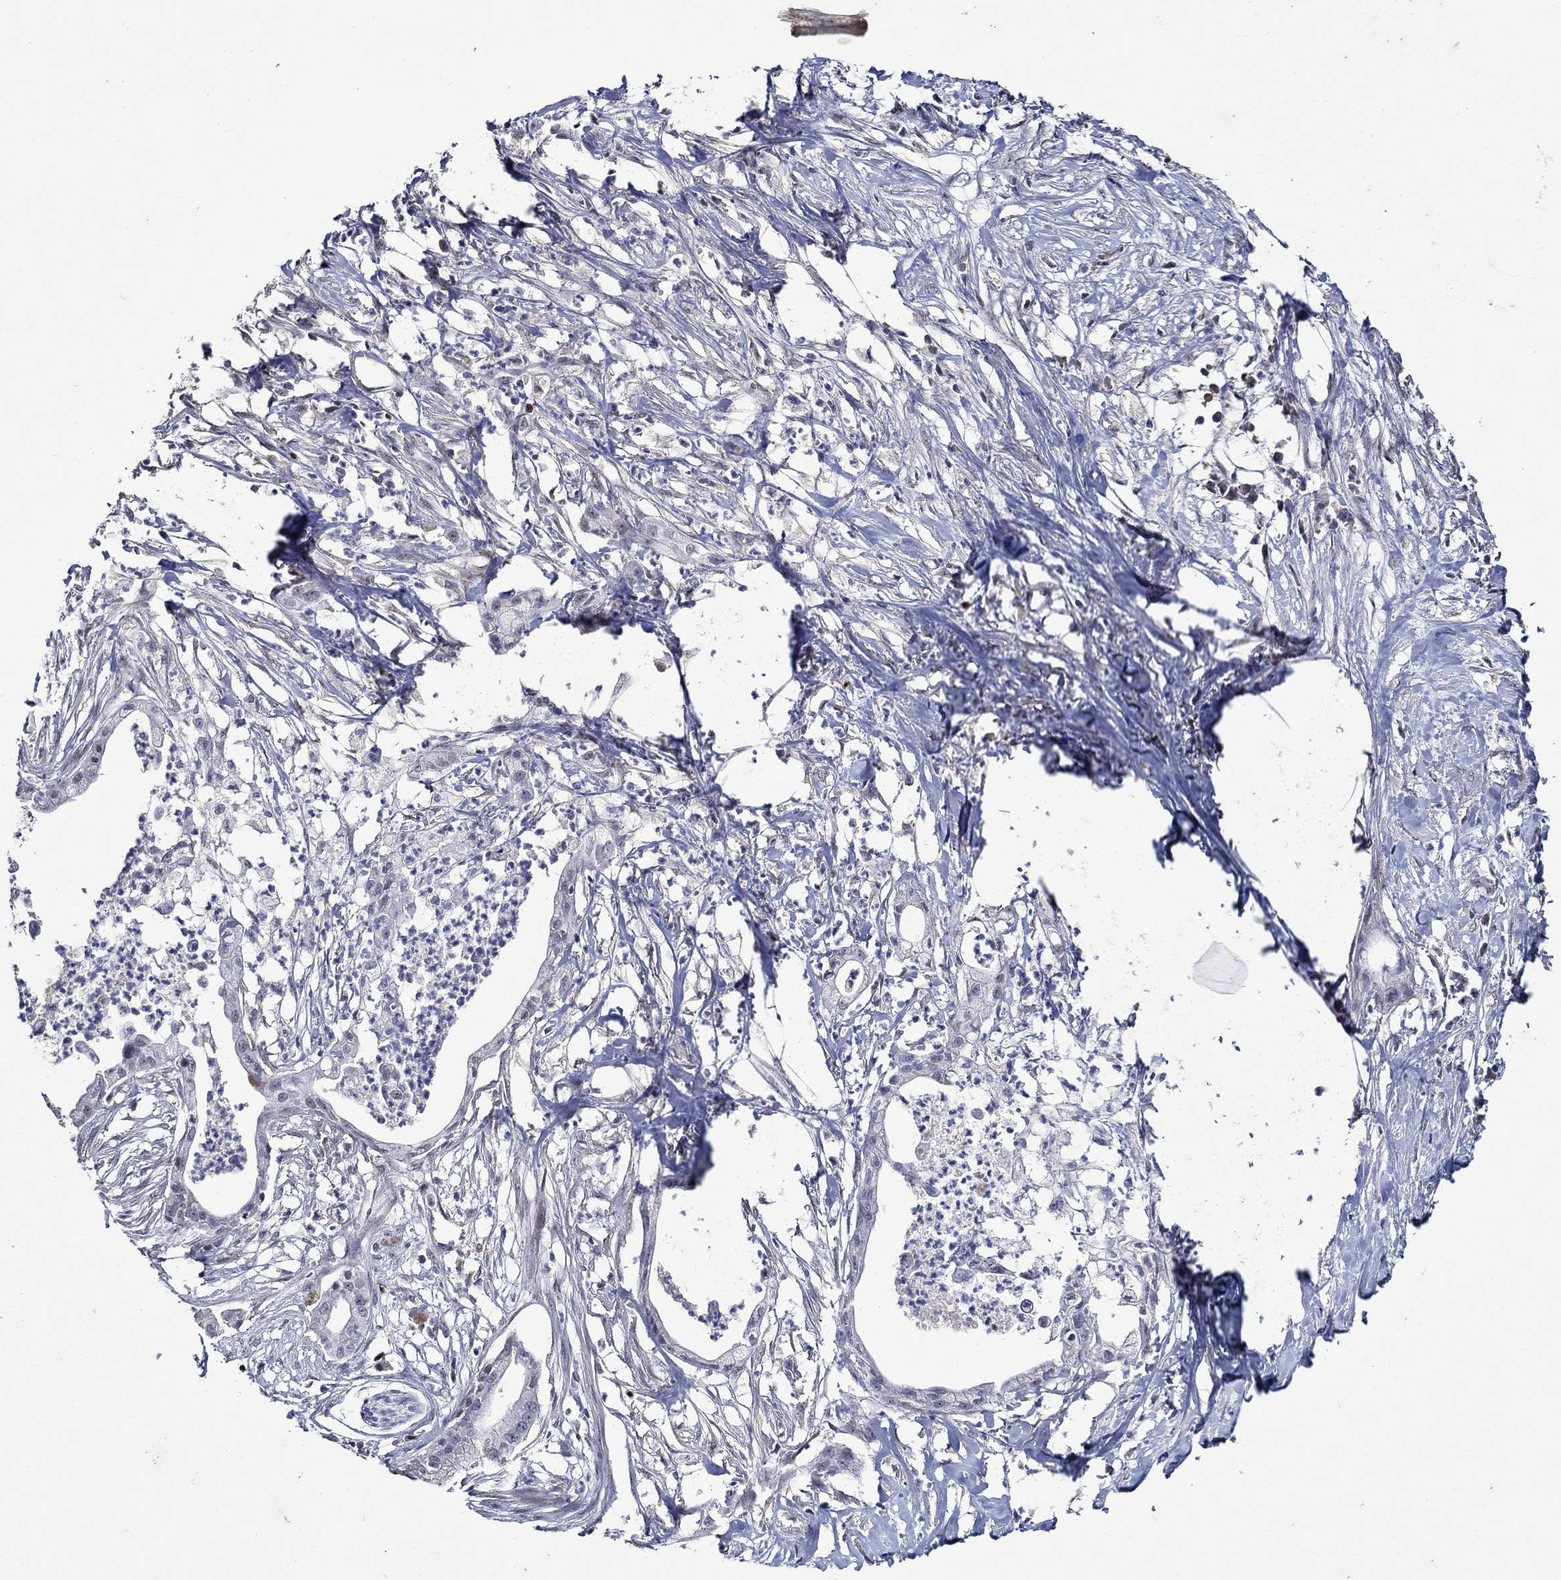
{"staining": {"intensity": "negative", "quantity": "none", "location": "none"}, "tissue": "pancreatic cancer", "cell_type": "Tumor cells", "image_type": "cancer", "snomed": [{"axis": "morphology", "description": "Normal tissue, NOS"}, {"axis": "morphology", "description": "Adenocarcinoma, NOS"}, {"axis": "topography", "description": "Pancreas"}], "caption": "There is no significant staining in tumor cells of pancreatic adenocarcinoma.", "gene": "GATA2", "patient": {"sex": "female", "age": 58}}